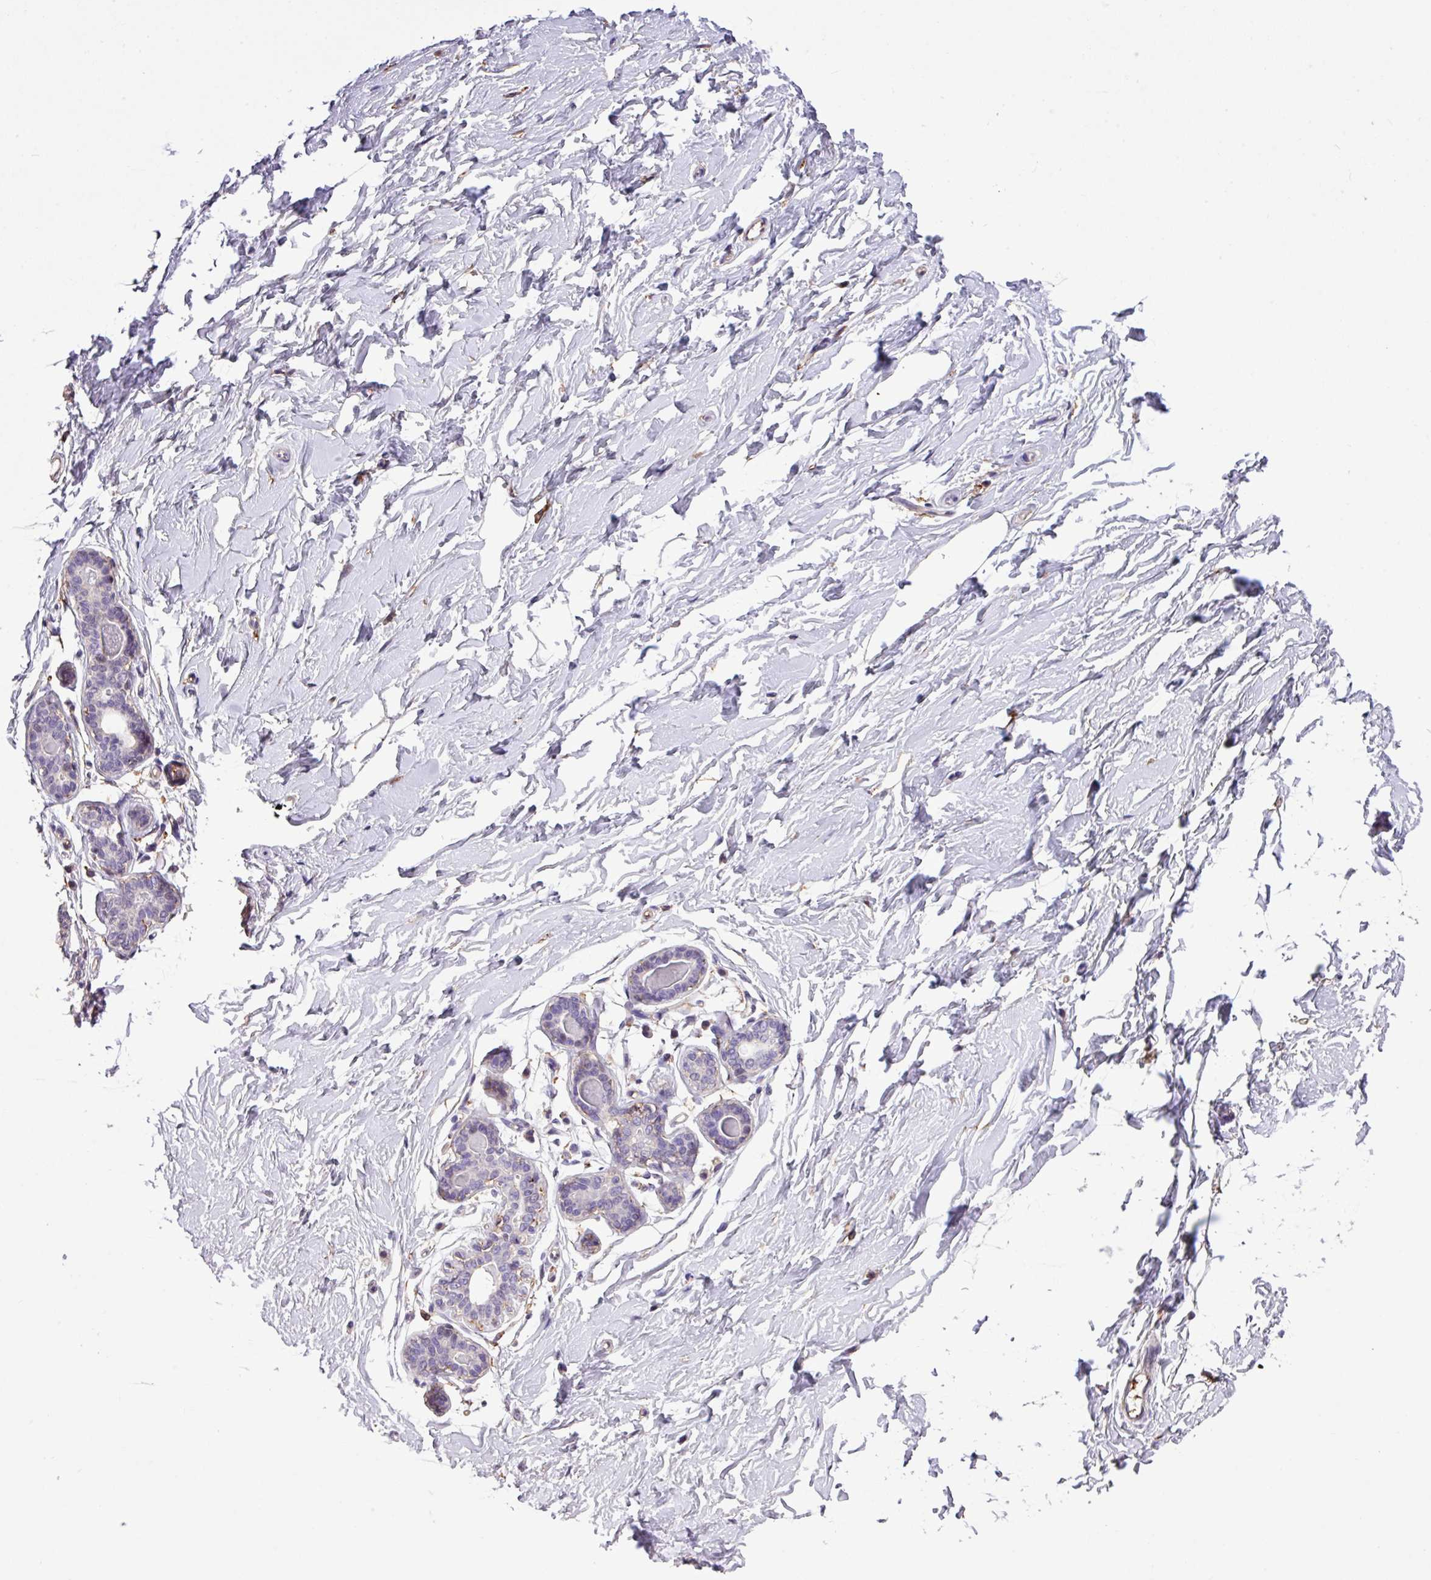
{"staining": {"intensity": "negative", "quantity": "none", "location": "none"}, "tissue": "breast", "cell_type": "Adipocytes", "image_type": "normal", "snomed": [{"axis": "morphology", "description": "Normal tissue, NOS"}, {"axis": "topography", "description": "Breast"}], "caption": "Immunohistochemical staining of unremarkable human breast shows no significant staining in adipocytes.", "gene": "RPP25L", "patient": {"sex": "female", "age": 23}}